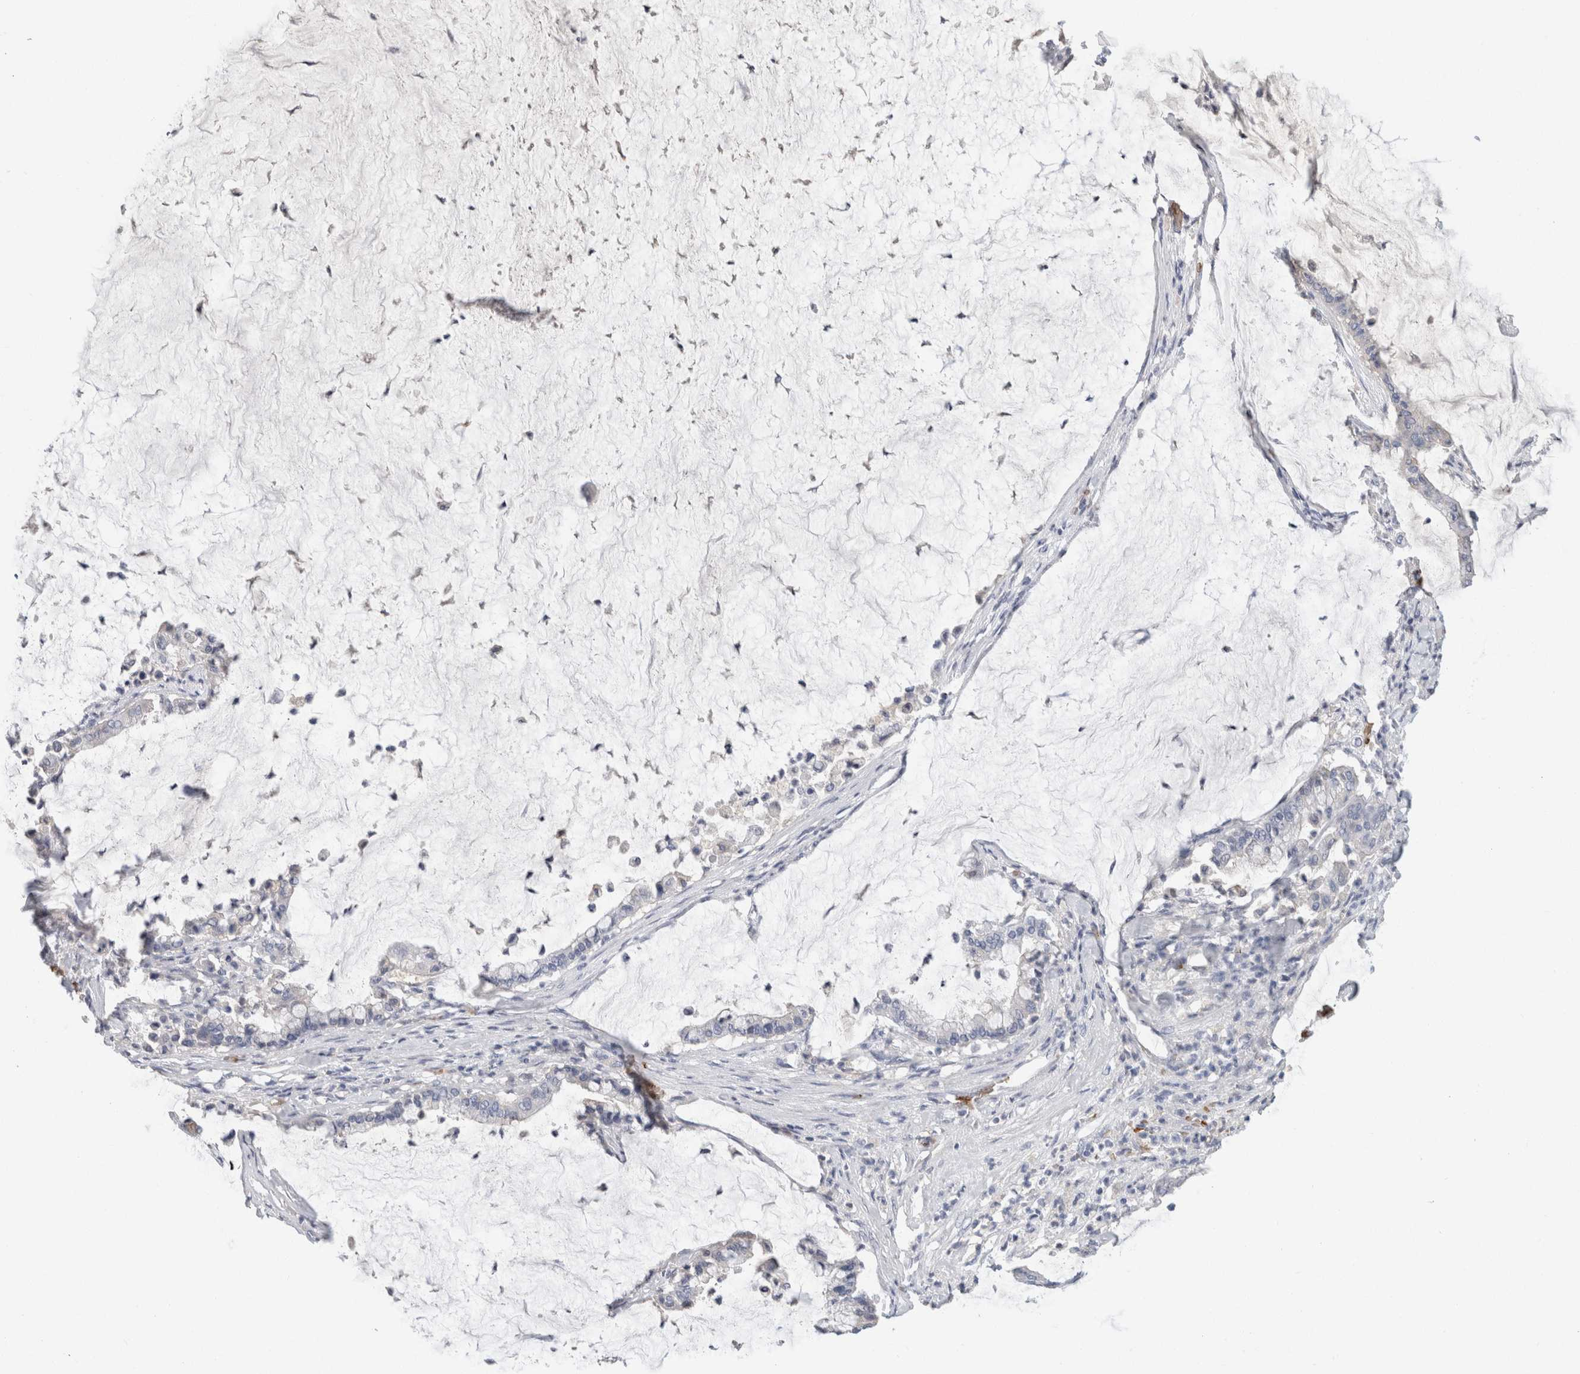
{"staining": {"intensity": "negative", "quantity": "none", "location": "none"}, "tissue": "pancreatic cancer", "cell_type": "Tumor cells", "image_type": "cancer", "snomed": [{"axis": "morphology", "description": "Adenocarcinoma, NOS"}, {"axis": "topography", "description": "Pancreas"}], "caption": "Pancreatic cancer (adenocarcinoma) was stained to show a protein in brown. There is no significant staining in tumor cells. The staining is performed using DAB (3,3'-diaminobenzidine) brown chromogen with nuclei counter-stained in using hematoxylin.", "gene": "CA1", "patient": {"sex": "male", "age": 41}}